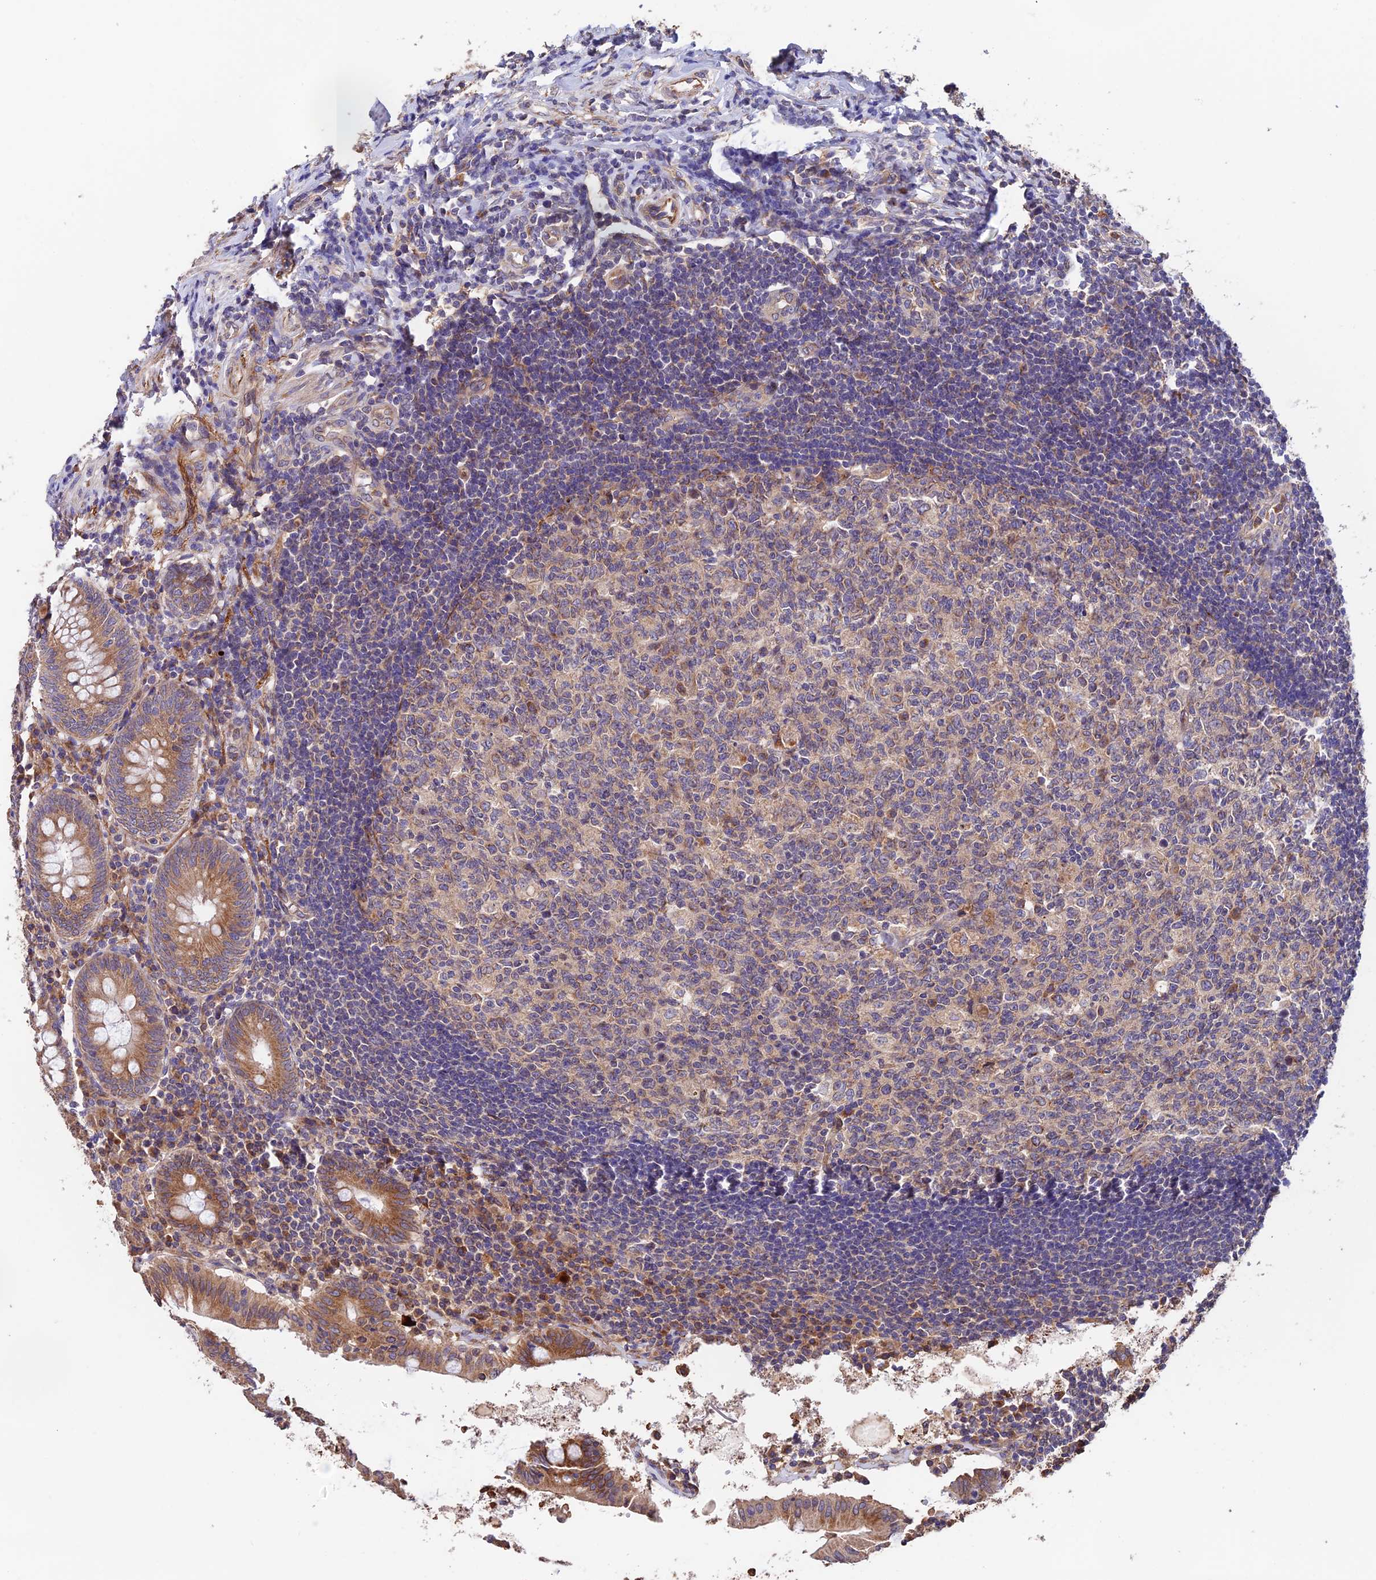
{"staining": {"intensity": "moderate", "quantity": ">75%", "location": "cytoplasmic/membranous"}, "tissue": "appendix", "cell_type": "Glandular cells", "image_type": "normal", "snomed": [{"axis": "morphology", "description": "Normal tissue, NOS"}, {"axis": "topography", "description": "Appendix"}], "caption": "A medium amount of moderate cytoplasmic/membranous expression is seen in approximately >75% of glandular cells in unremarkable appendix. (Brightfield microscopy of DAB IHC at high magnification).", "gene": "EMC3", "patient": {"sex": "female", "age": 54}}